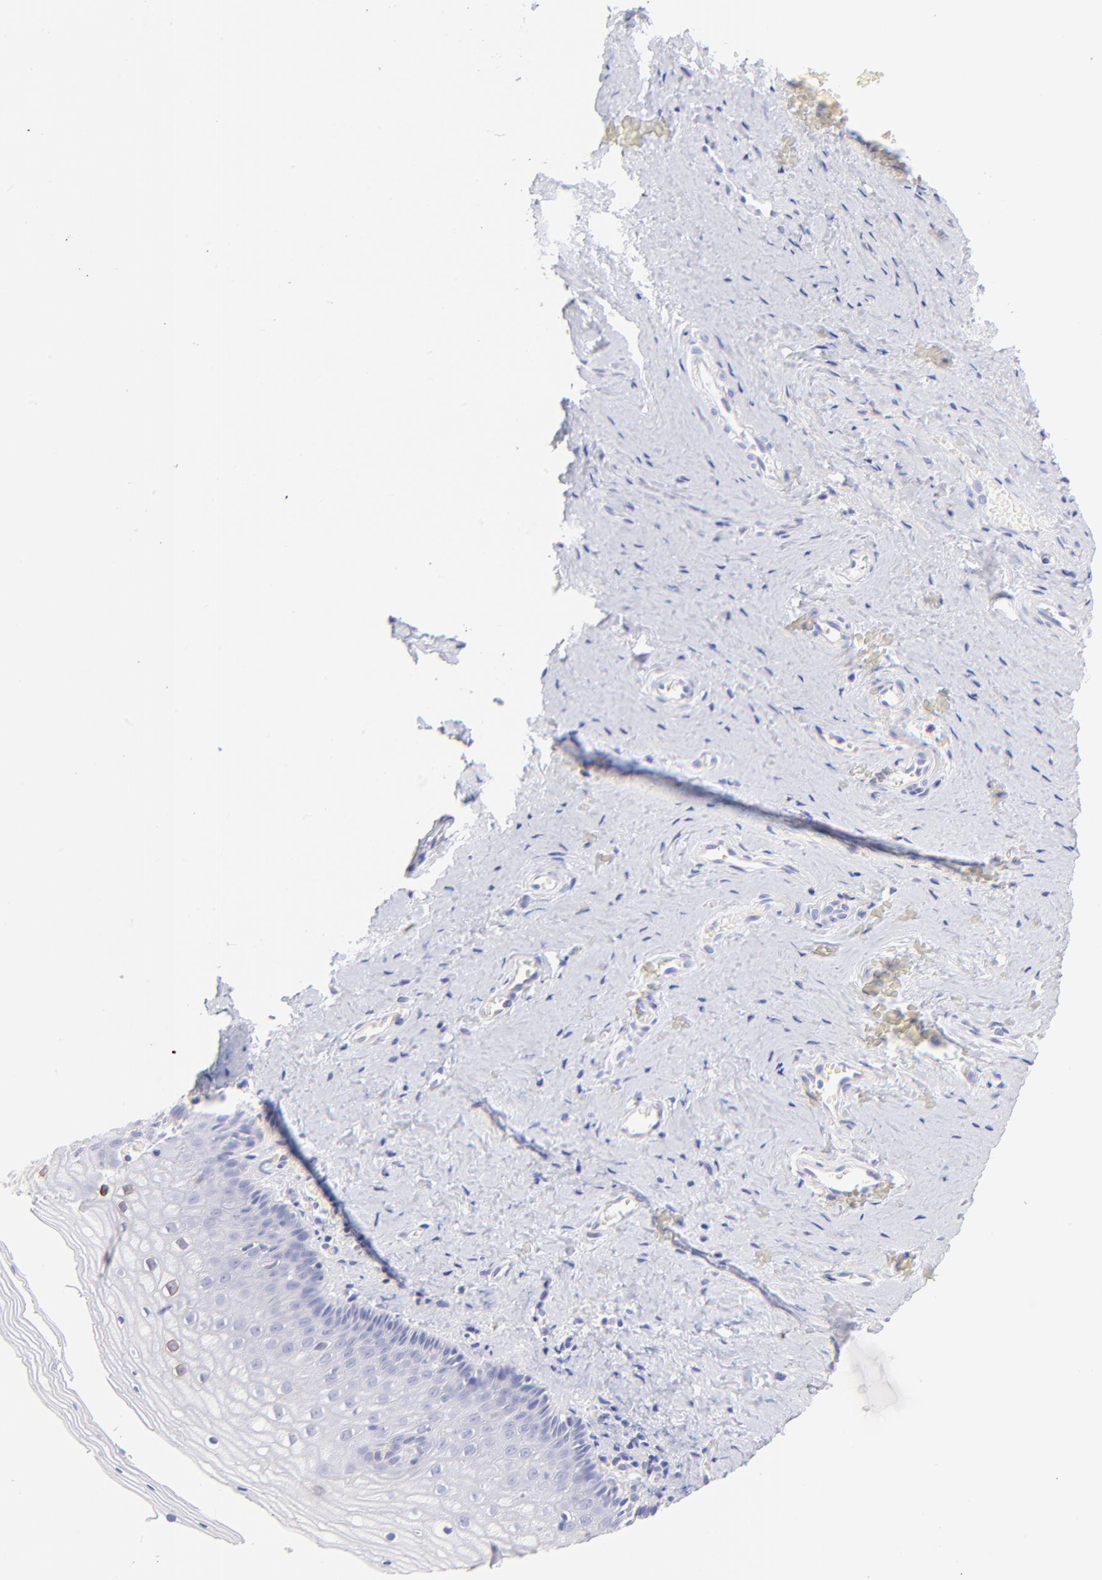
{"staining": {"intensity": "weak", "quantity": "<25%", "location": "cytoplasmic/membranous"}, "tissue": "vagina", "cell_type": "Squamous epithelial cells", "image_type": "normal", "snomed": [{"axis": "morphology", "description": "Normal tissue, NOS"}, {"axis": "topography", "description": "Vagina"}], "caption": "High power microscopy photomicrograph of an immunohistochemistry (IHC) micrograph of benign vagina, revealing no significant positivity in squamous epithelial cells. (DAB immunohistochemistry (IHC) visualized using brightfield microscopy, high magnification).", "gene": "IRAG2", "patient": {"sex": "female", "age": 46}}